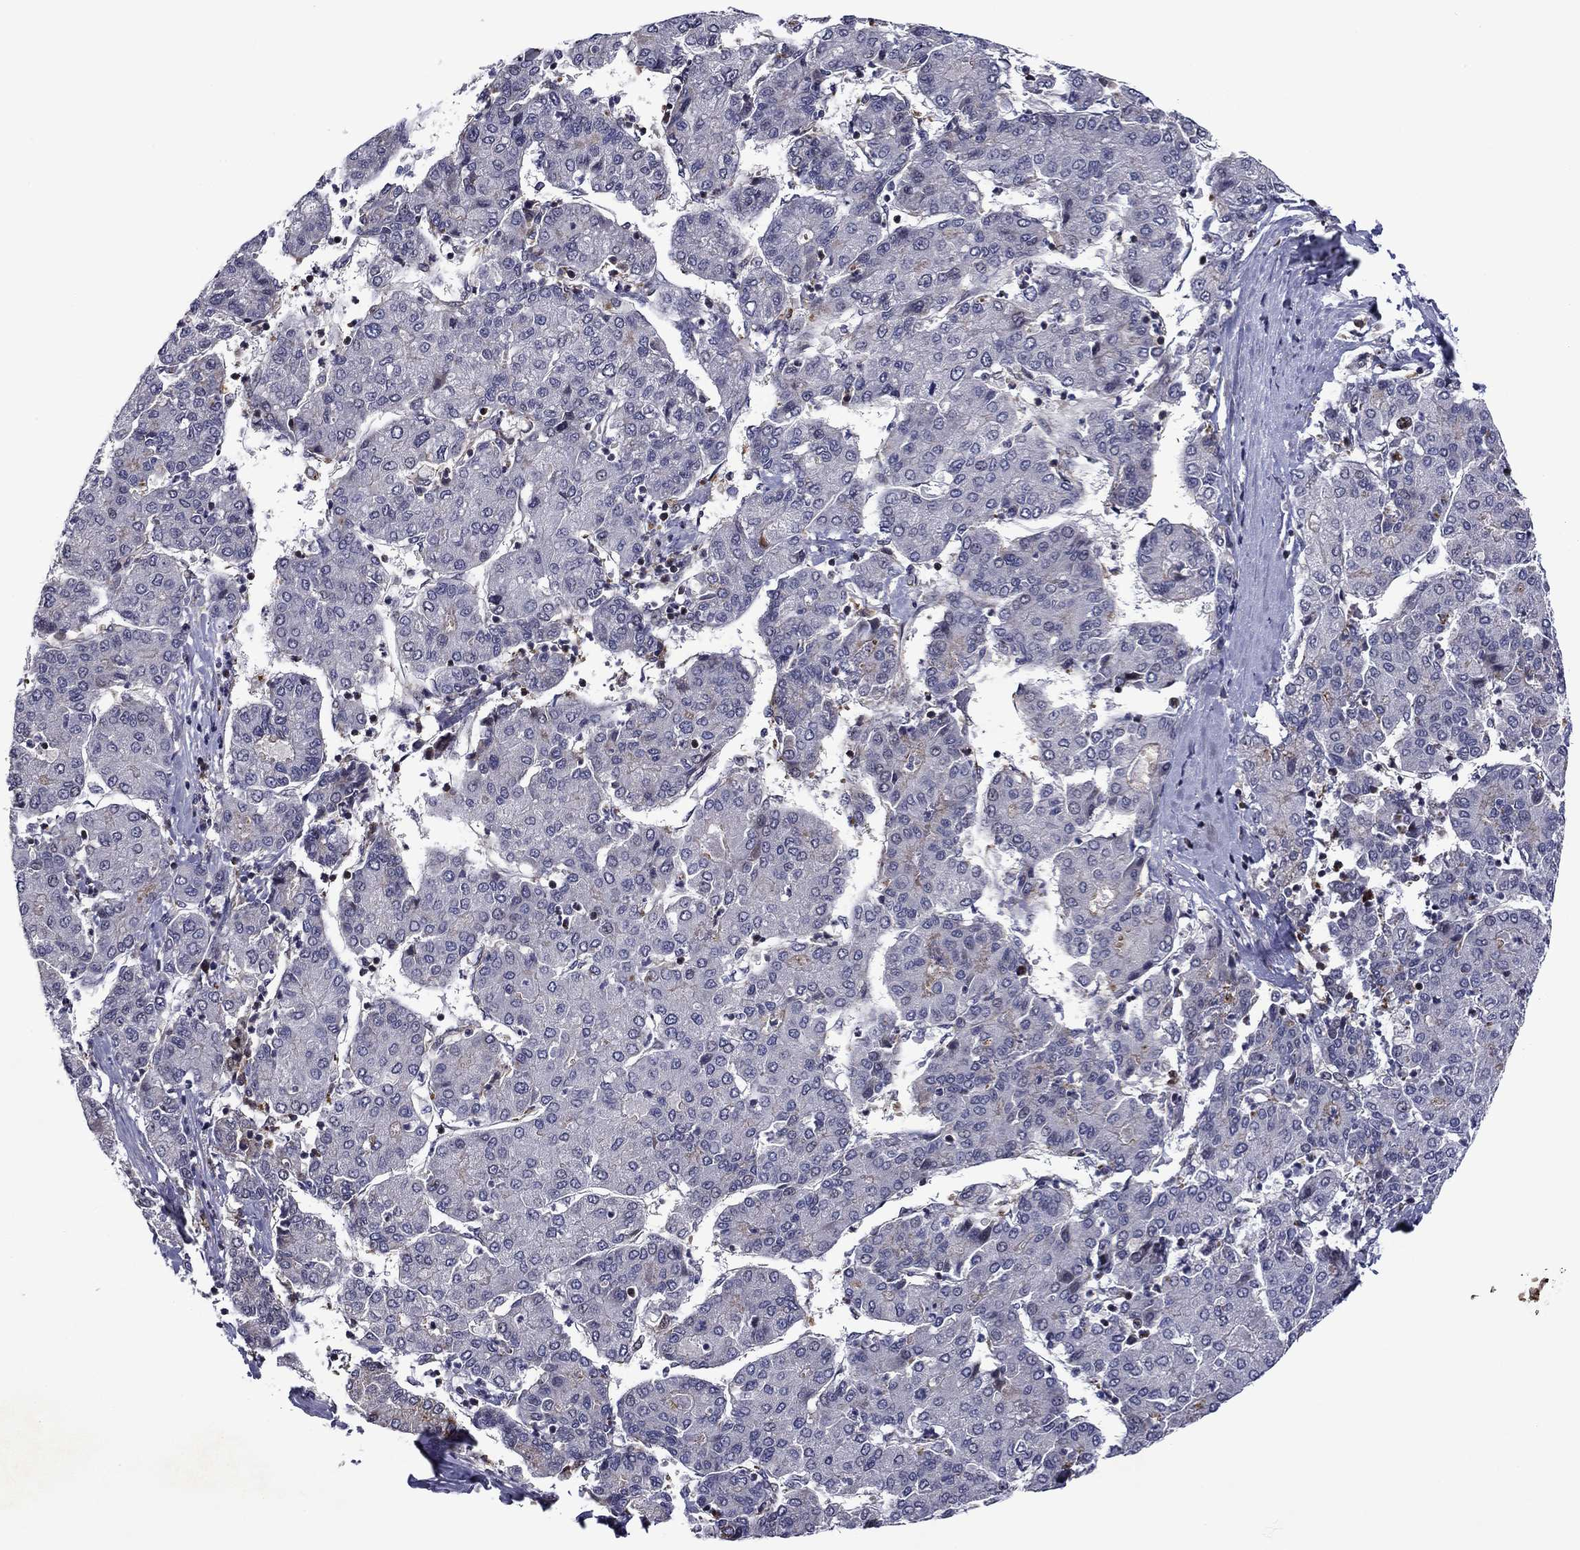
{"staining": {"intensity": "negative", "quantity": "none", "location": "none"}, "tissue": "liver cancer", "cell_type": "Tumor cells", "image_type": "cancer", "snomed": [{"axis": "morphology", "description": "Carcinoma, Hepatocellular, NOS"}, {"axis": "topography", "description": "Liver"}], "caption": "Photomicrograph shows no protein expression in tumor cells of liver cancer tissue.", "gene": "B3GAT1", "patient": {"sex": "male", "age": 65}}